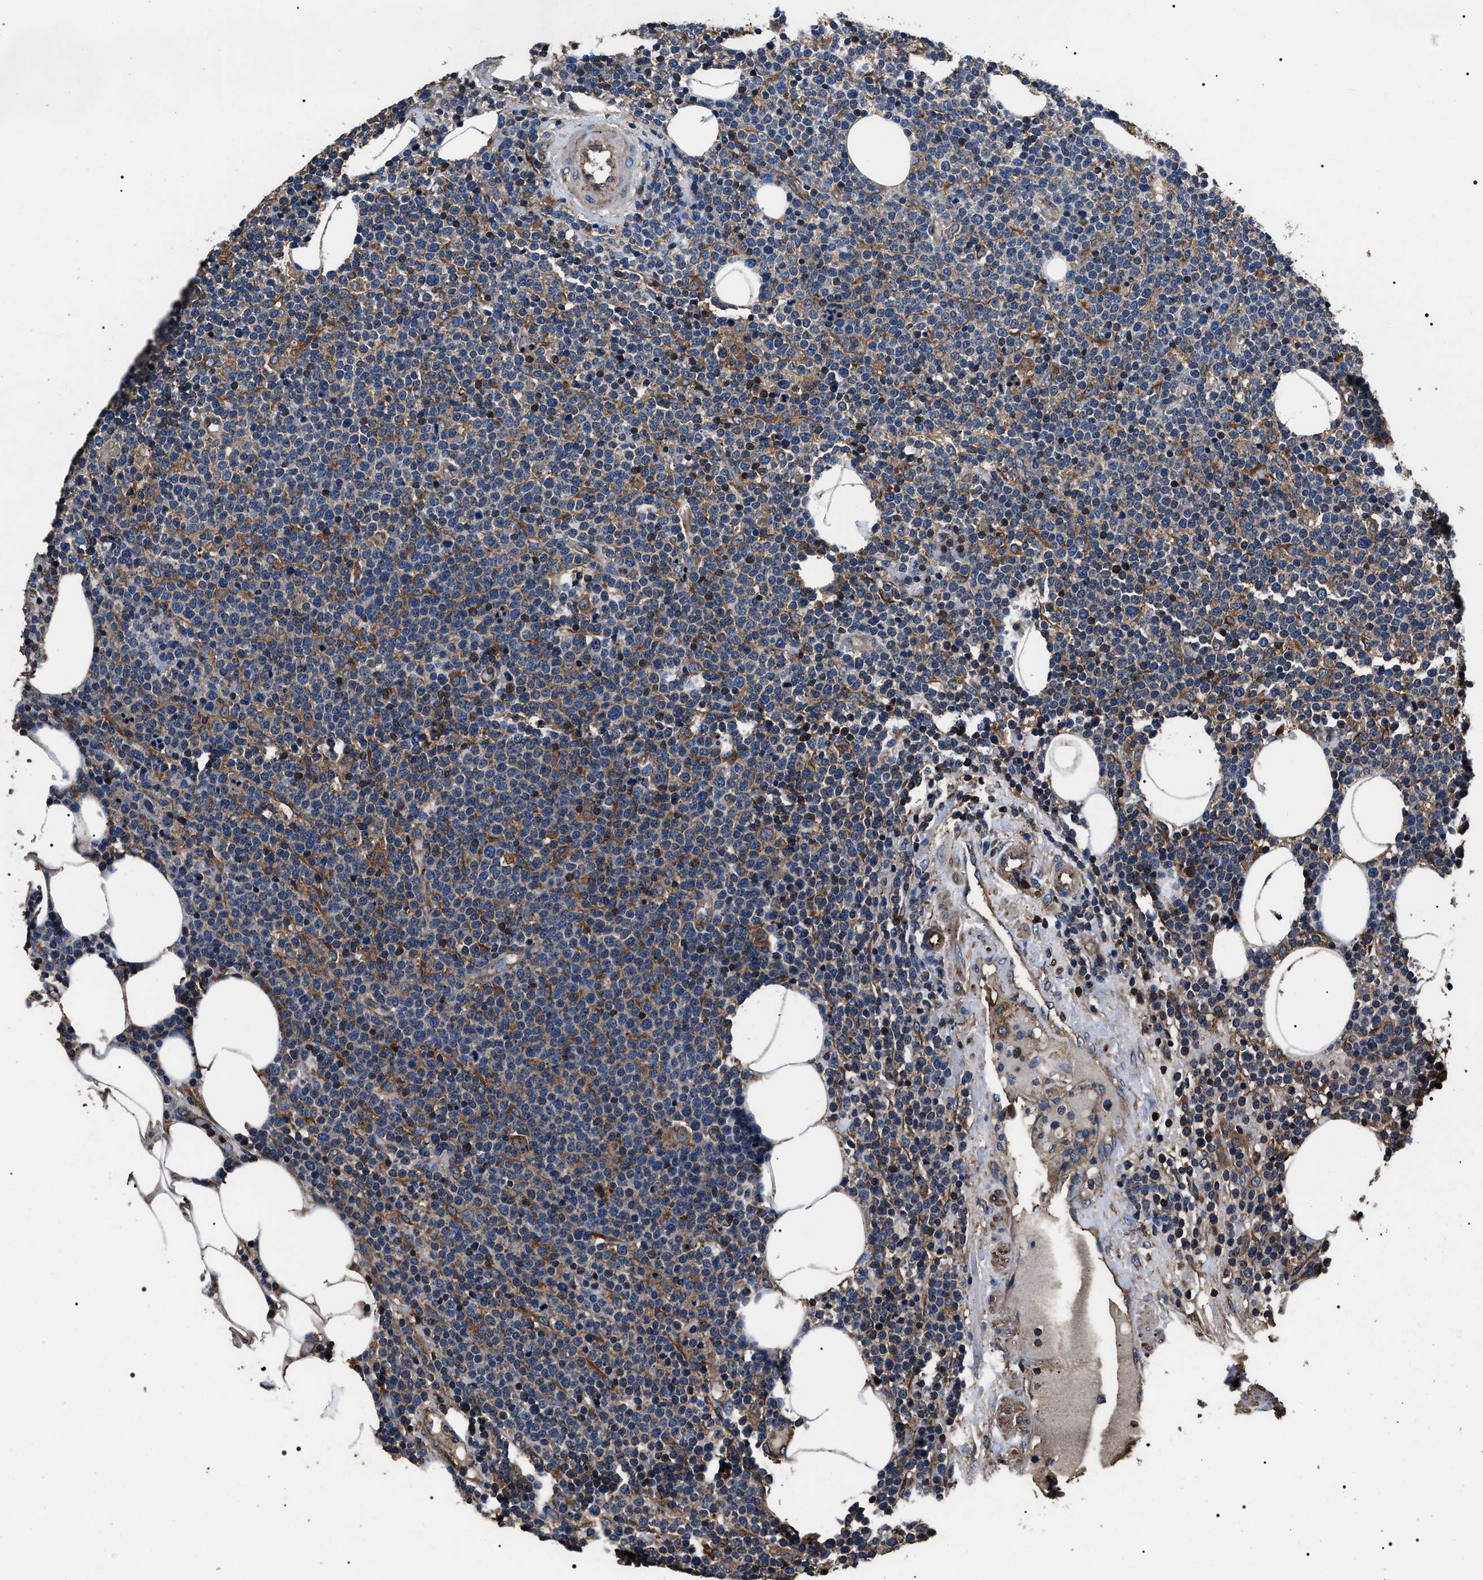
{"staining": {"intensity": "moderate", "quantity": "<25%", "location": "cytoplasmic/membranous"}, "tissue": "lymphoma", "cell_type": "Tumor cells", "image_type": "cancer", "snomed": [{"axis": "morphology", "description": "Malignant lymphoma, non-Hodgkin's type, High grade"}, {"axis": "topography", "description": "Lymph node"}], "caption": "Immunohistochemical staining of high-grade malignant lymphoma, non-Hodgkin's type displays low levels of moderate cytoplasmic/membranous protein expression in approximately <25% of tumor cells.", "gene": "HSCB", "patient": {"sex": "male", "age": 61}}